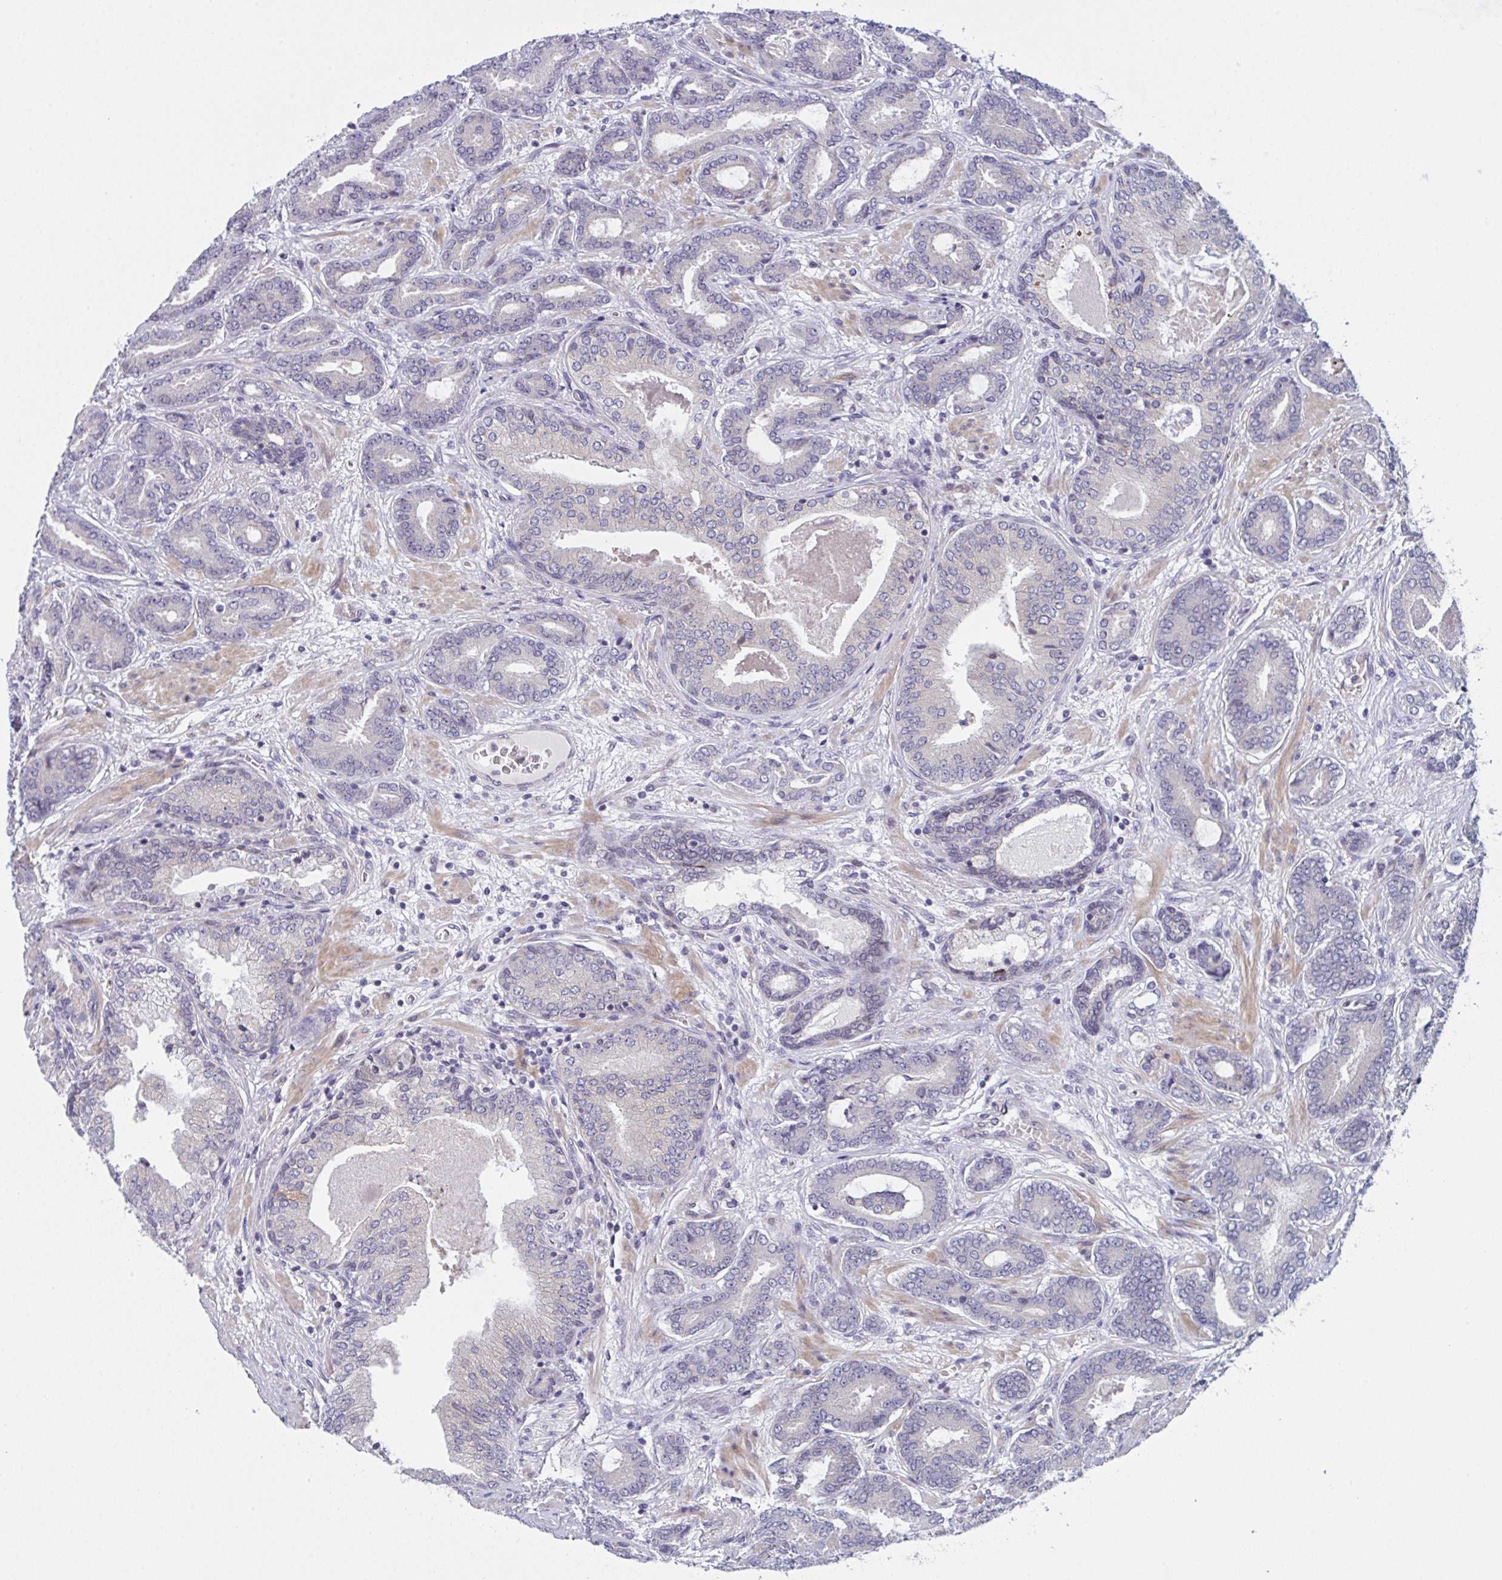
{"staining": {"intensity": "negative", "quantity": "none", "location": "none"}, "tissue": "prostate cancer", "cell_type": "Tumor cells", "image_type": "cancer", "snomed": [{"axis": "morphology", "description": "Adenocarcinoma, High grade"}, {"axis": "topography", "description": "Prostate"}], "caption": "This is an immunohistochemistry (IHC) histopathology image of prostate cancer. There is no expression in tumor cells.", "gene": "RBM18", "patient": {"sex": "male", "age": 62}}